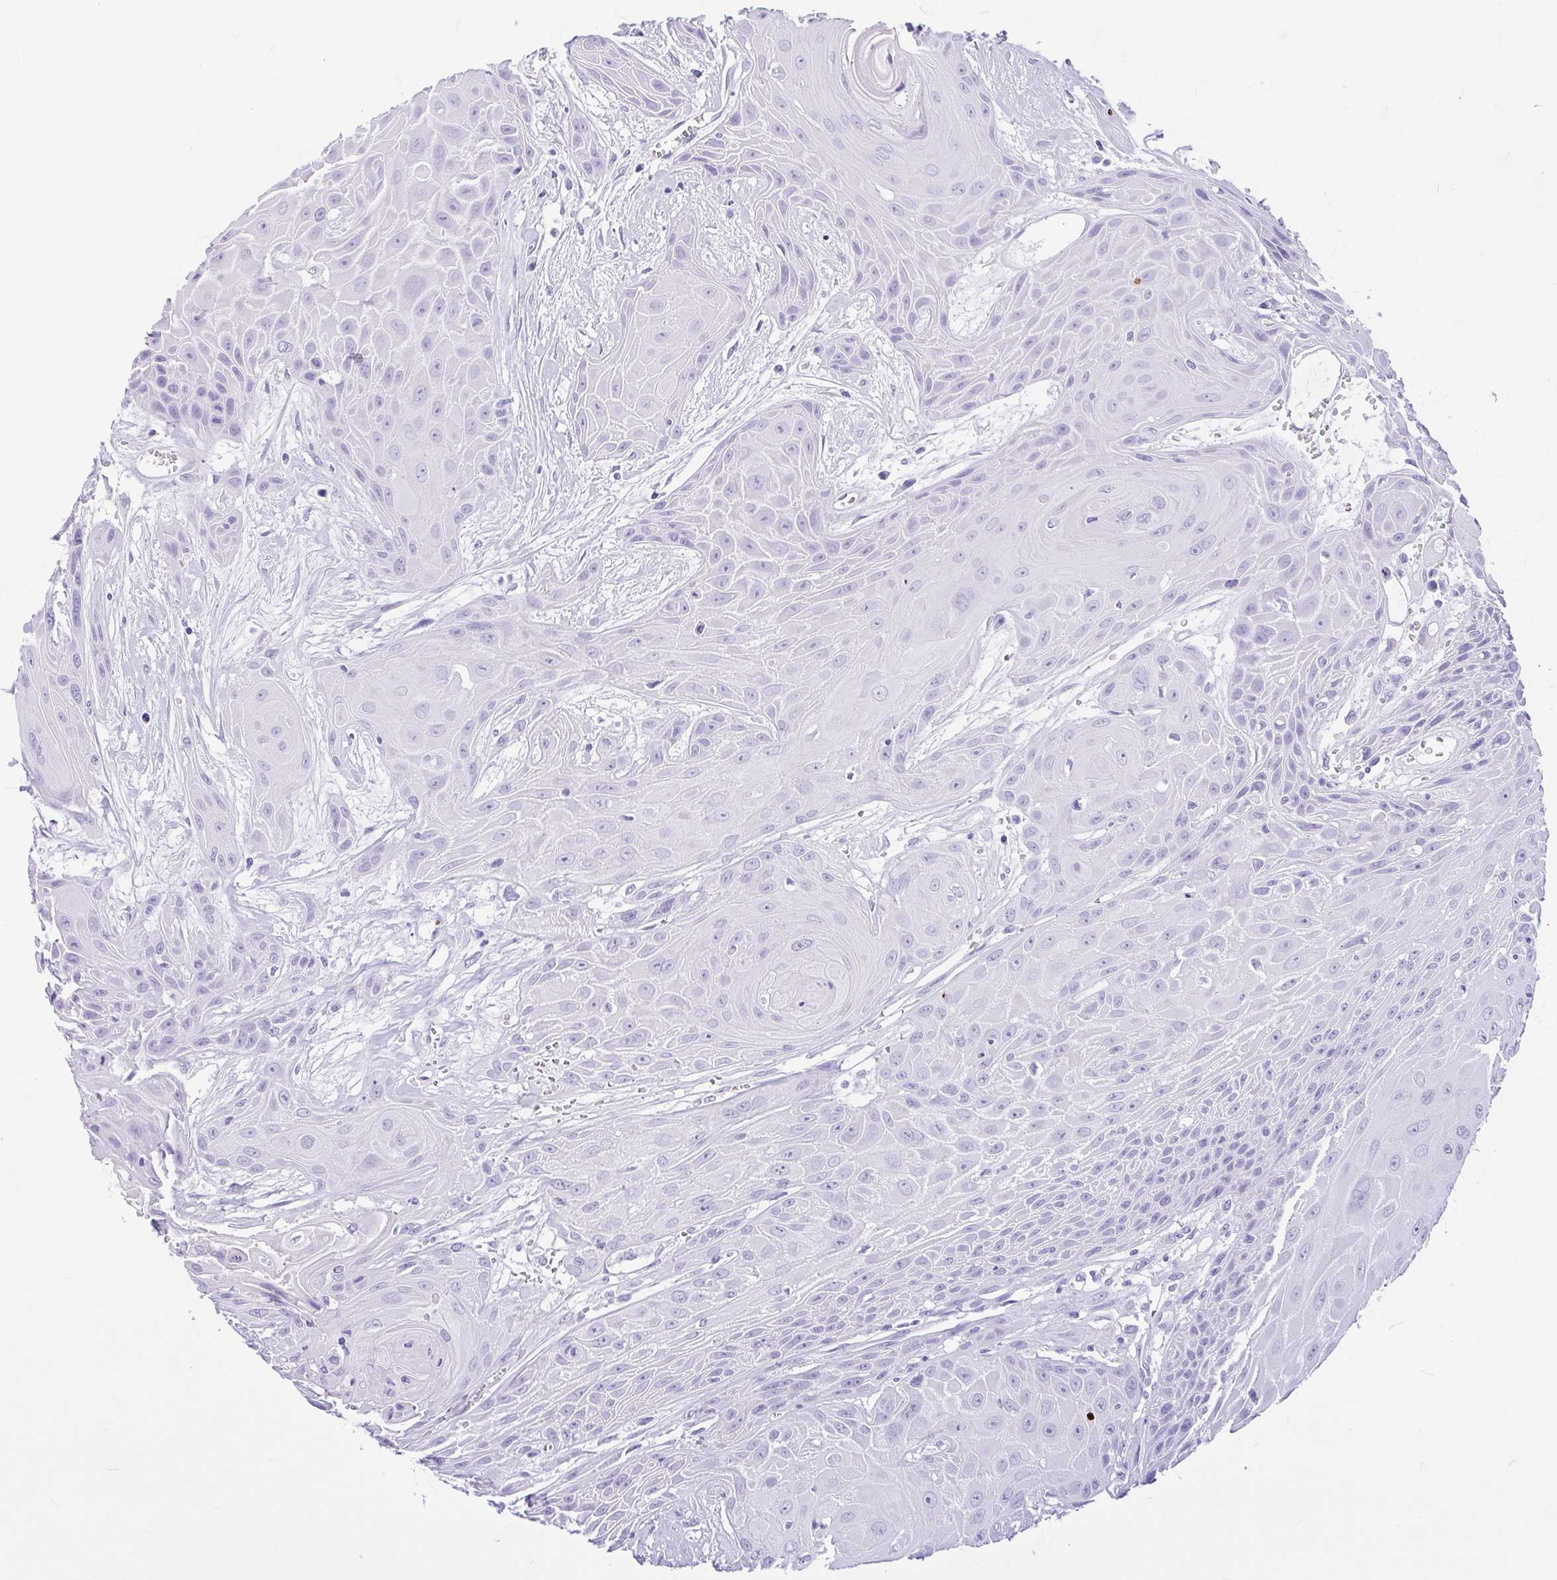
{"staining": {"intensity": "negative", "quantity": "none", "location": "none"}, "tissue": "head and neck cancer", "cell_type": "Tumor cells", "image_type": "cancer", "snomed": [{"axis": "morphology", "description": "Squamous cell carcinoma, NOS"}, {"axis": "topography", "description": "Head-Neck"}], "caption": "Human head and neck cancer (squamous cell carcinoma) stained for a protein using IHC reveals no expression in tumor cells.", "gene": "OR4N4", "patient": {"sex": "female", "age": 73}}